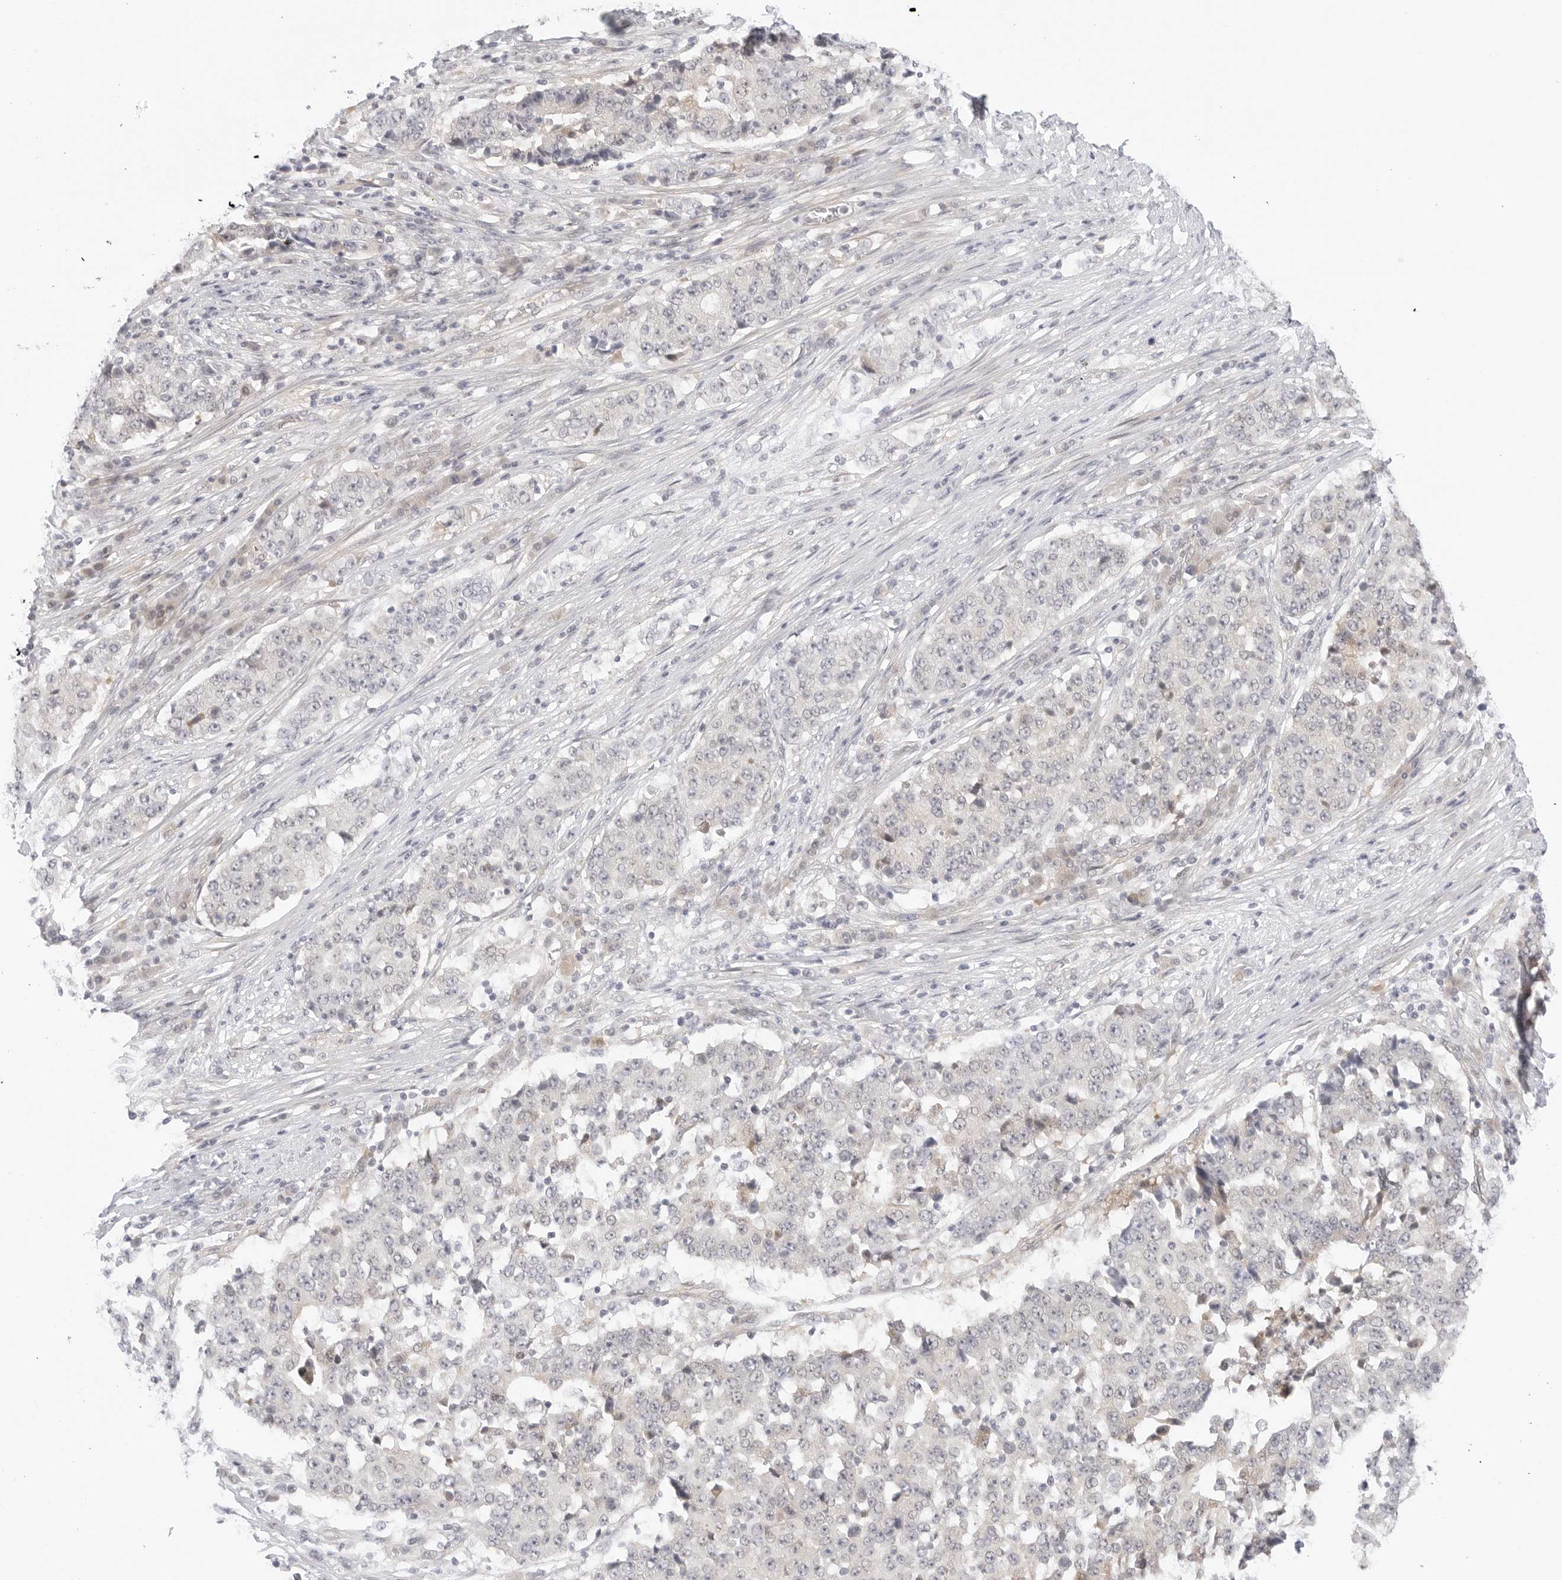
{"staining": {"intensity": "negative", "quantity": "none", "location": "none"}, "tissue": "stomach cancer", "cell_type": "Tumor cells", "image_type": "cancer", "snomed": [{"axis": "morphology", "description": "Adenocarcinoma, NOS"}, {"axis": "topography", "description": "Stomach"}], "caption": "Immunohistochemistry photomicrograph of stomach cancer (adenocarcinoma) stained for a protein (brown), which exhibits no staining in tumor cells.", "gene": "TCP1", "patient": {"sex": "male", "age": 59}}